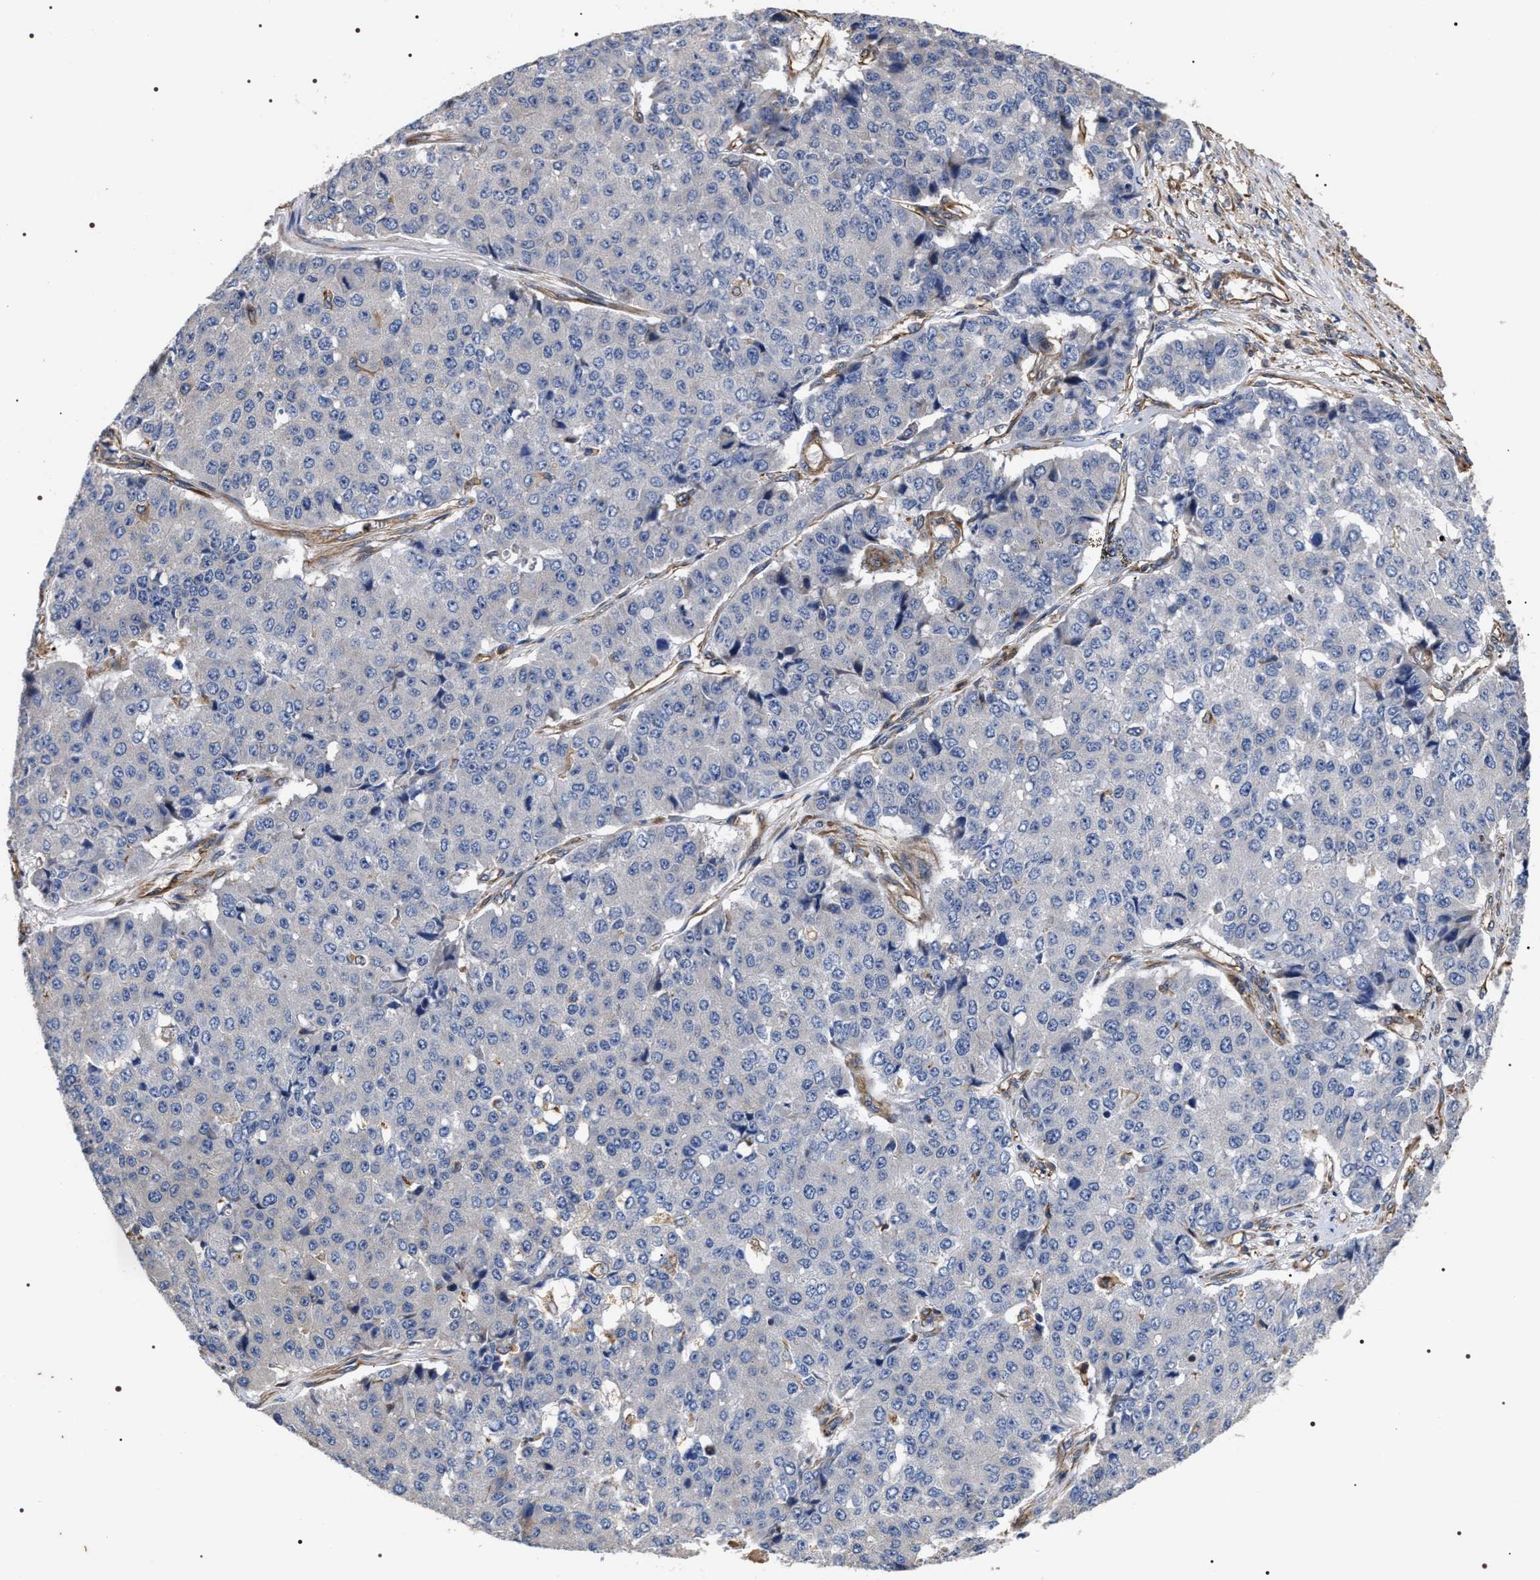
{"staining": {"intensity": "negative", "quantity": "none", "location": "none"}, "tissue": "pancreatic cancer", "cell_type": "Tumor cells", "image_type": "cancer", "snomed": [{"axis": "morphology", "description": "Adenocarcinoma, NOS"}, {"axis": "topography", "description": "Pancreas"}], "caption": "High power microscopy histopathology image of an immunohistochemistry micrograph of pancreatic cancer, revealing no significant expression in tumor cells.", "gene": "TSPAN33", "patient": {"sex": "male", "age": 50}}